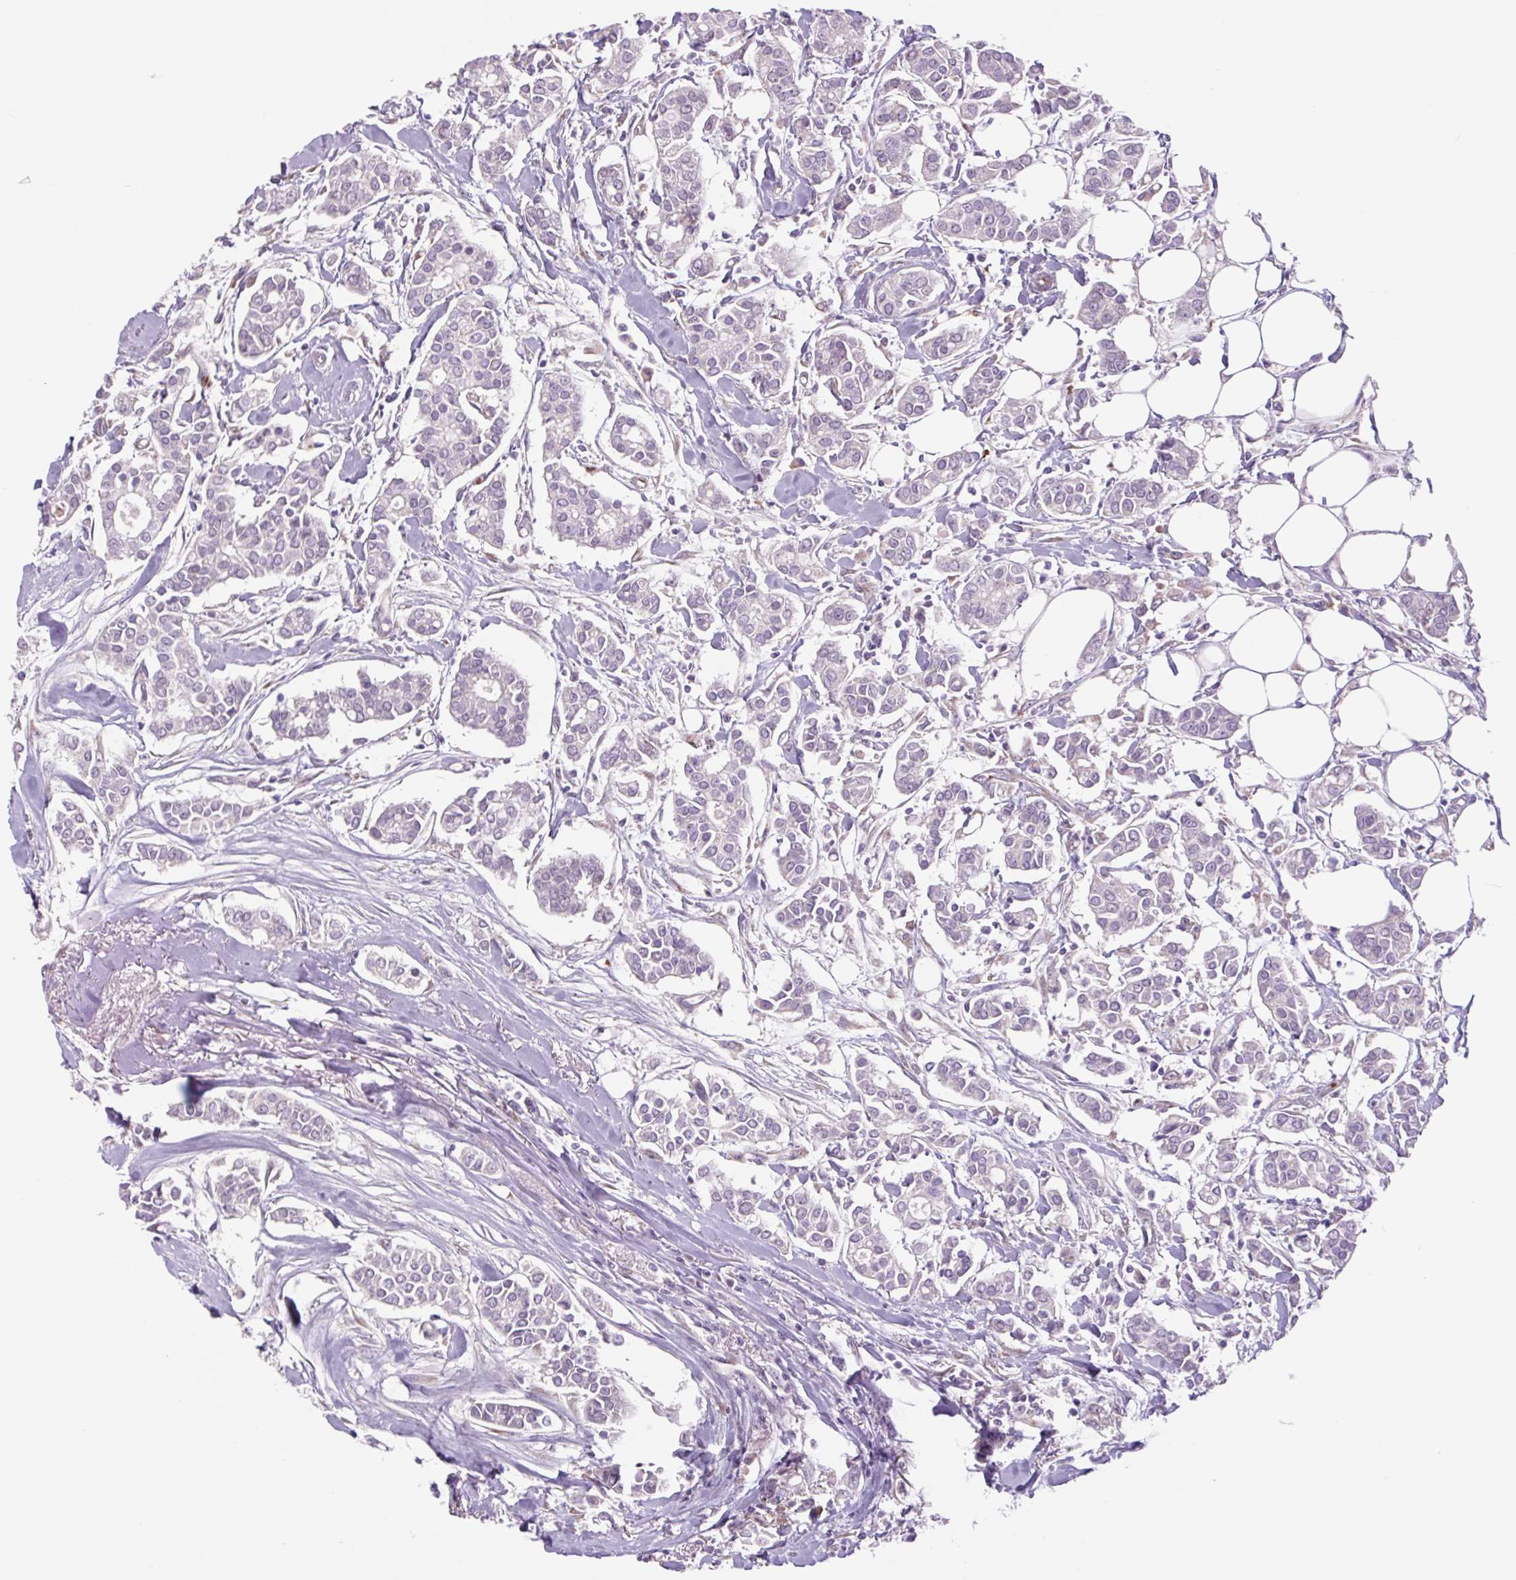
{"staining": {"intensity": "negative", "quantity": "none", "location": "none"}, "tissue": "breast cancer", "cell_type": "Tumor cells", "image_type": "cancer", "snomed": [{"axis": "morphology", "description": "Duct carcinoma"}, {"axis": "topography", "description": "Breast"}], "caption": "This is an IHC histopathology image of human breast cancer. There is no positivity in tumor cells.", "gene": "PLA2G4A", "patient": {"sex": "female", "age": 84}}